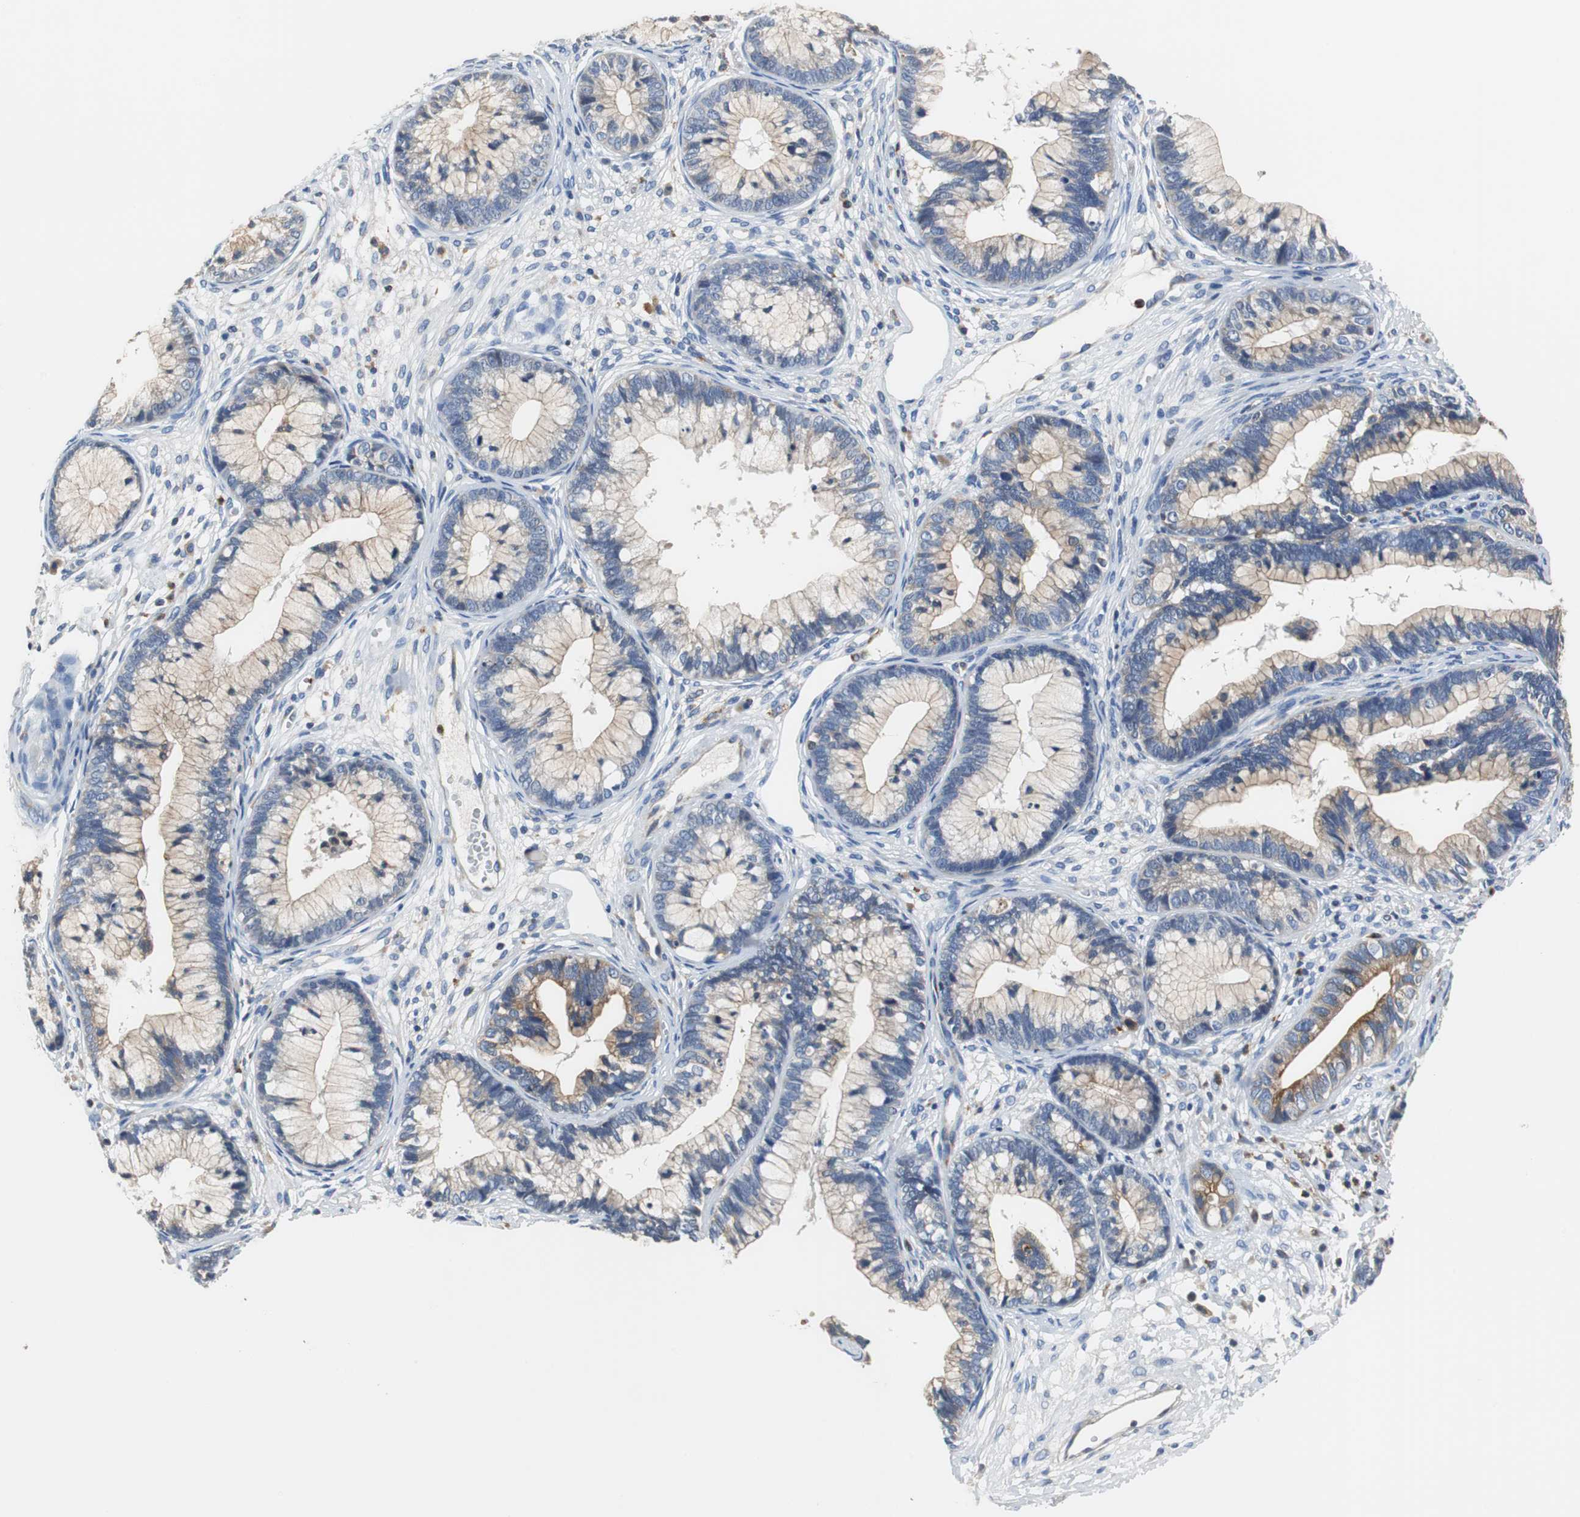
{"staining": {"intensity": "moderate", "quantity": ">75%", "location": "cytoplasmic/membranous"}, "tissue": "cervical cancer", "cell_type": "Tumor cells", "image_type": "cancer", "snomed": [{"axis": "morphology", "description": "Adenocarcinoma, NOS"}, {"axis": "topography", "description": "Cervix"}], "caption": "Human cervical cancer stained with a brown dye shows moderate cytoplasmic/membranous positive expression in approximately >75% of tumor cells.", "gene": "VAMP8", "patient": {"sex": "female", "age": 44}}